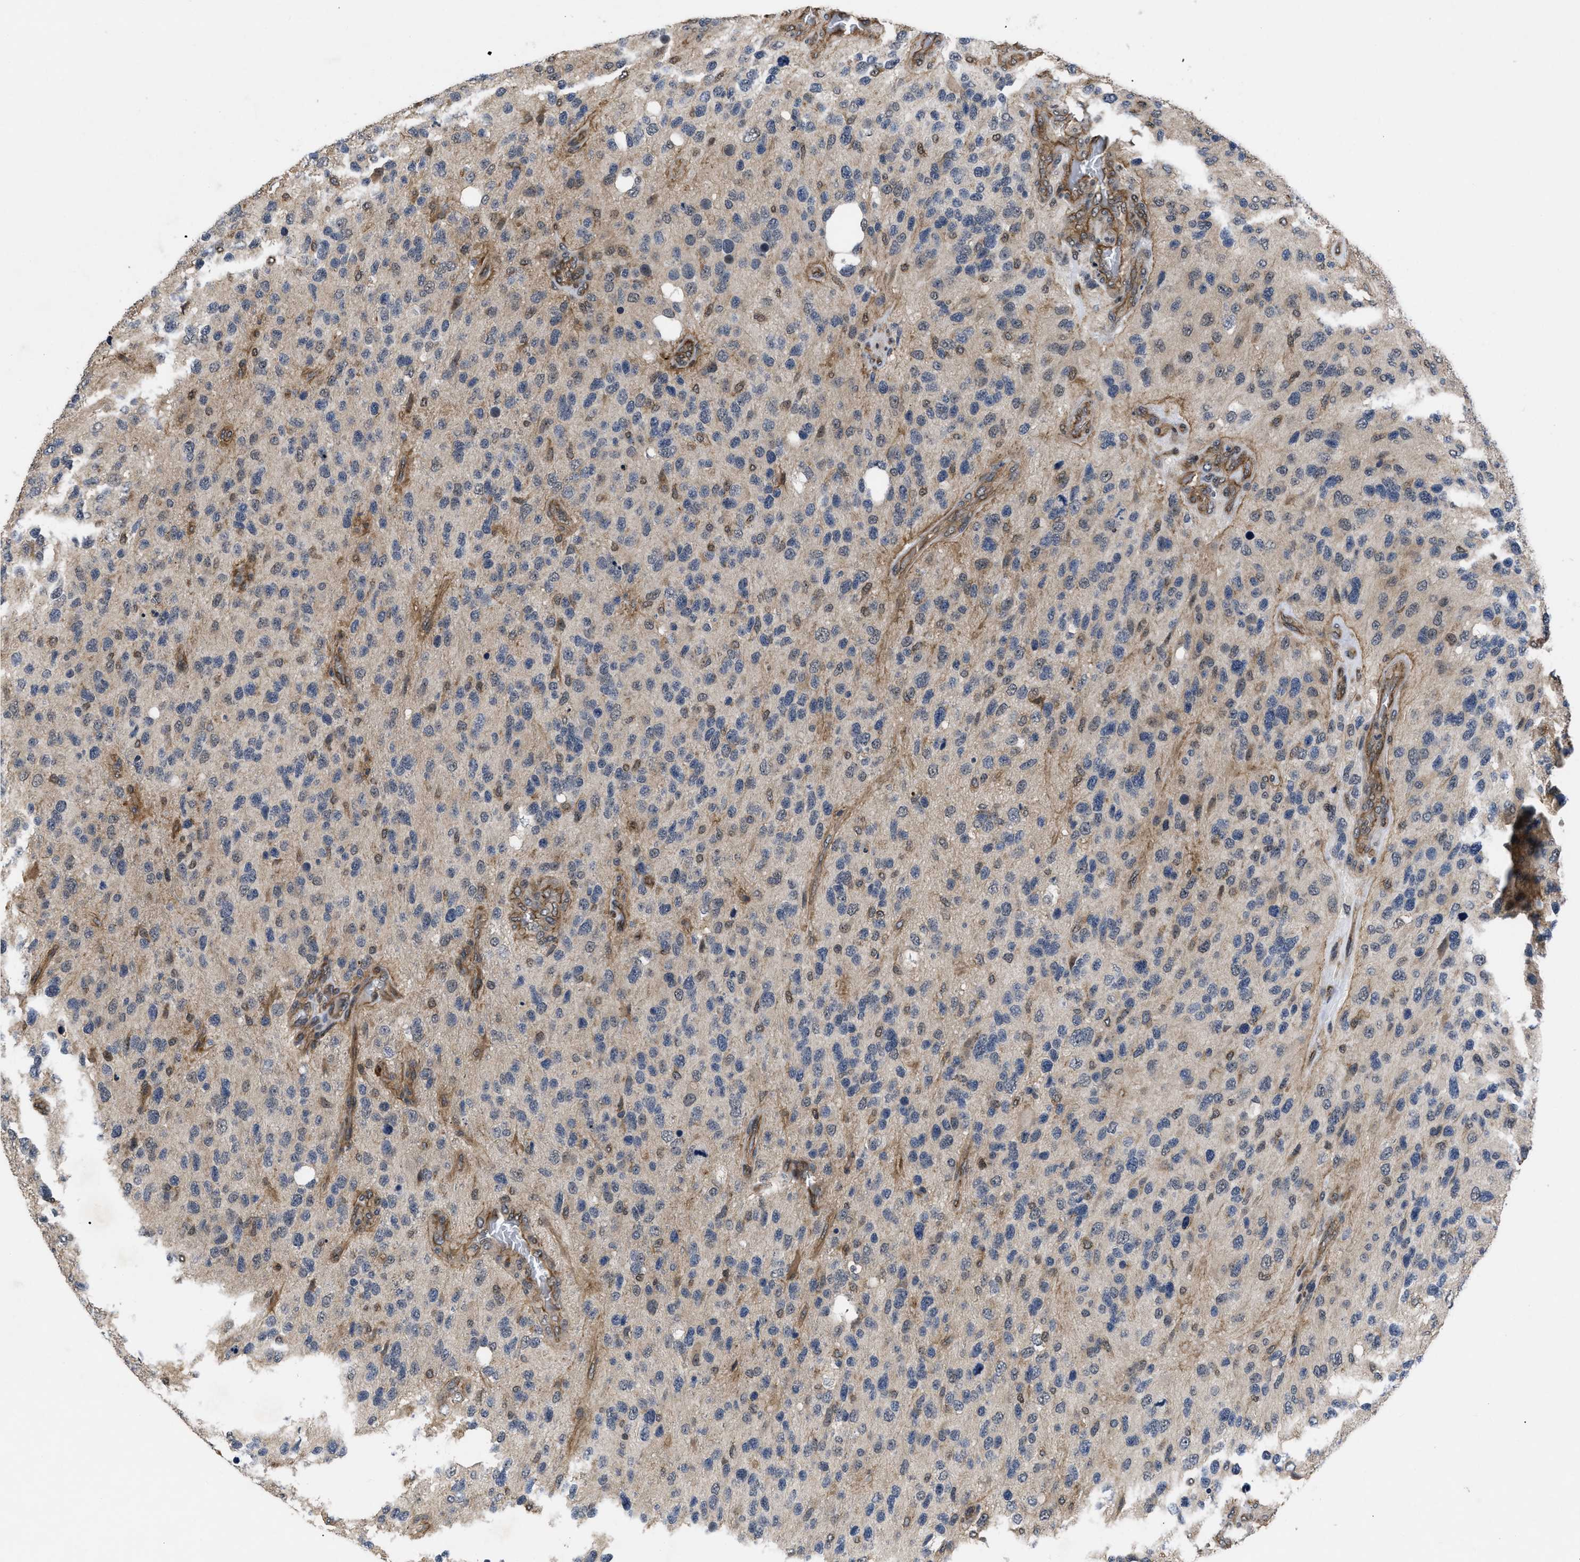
{"staining": {"intensity": "negative", "quantity": "none", "location": "none"}, "tissue": "glioma", "cell_type": "Tumor cells", "image_type": "cancer", "snomed": [{"axis": "morphology", "description": "Glioma, malignant, High grade"}, {"axis": "topography", "description": "Brain"}], "caption": "This is an immunohistochemistry (IHC) photomicrograph of human malignant glioma (high-grade). There is no staining in tumor cells.", "gene": "DNAJC14", "patient": {"sex": "female", "age": 58}}